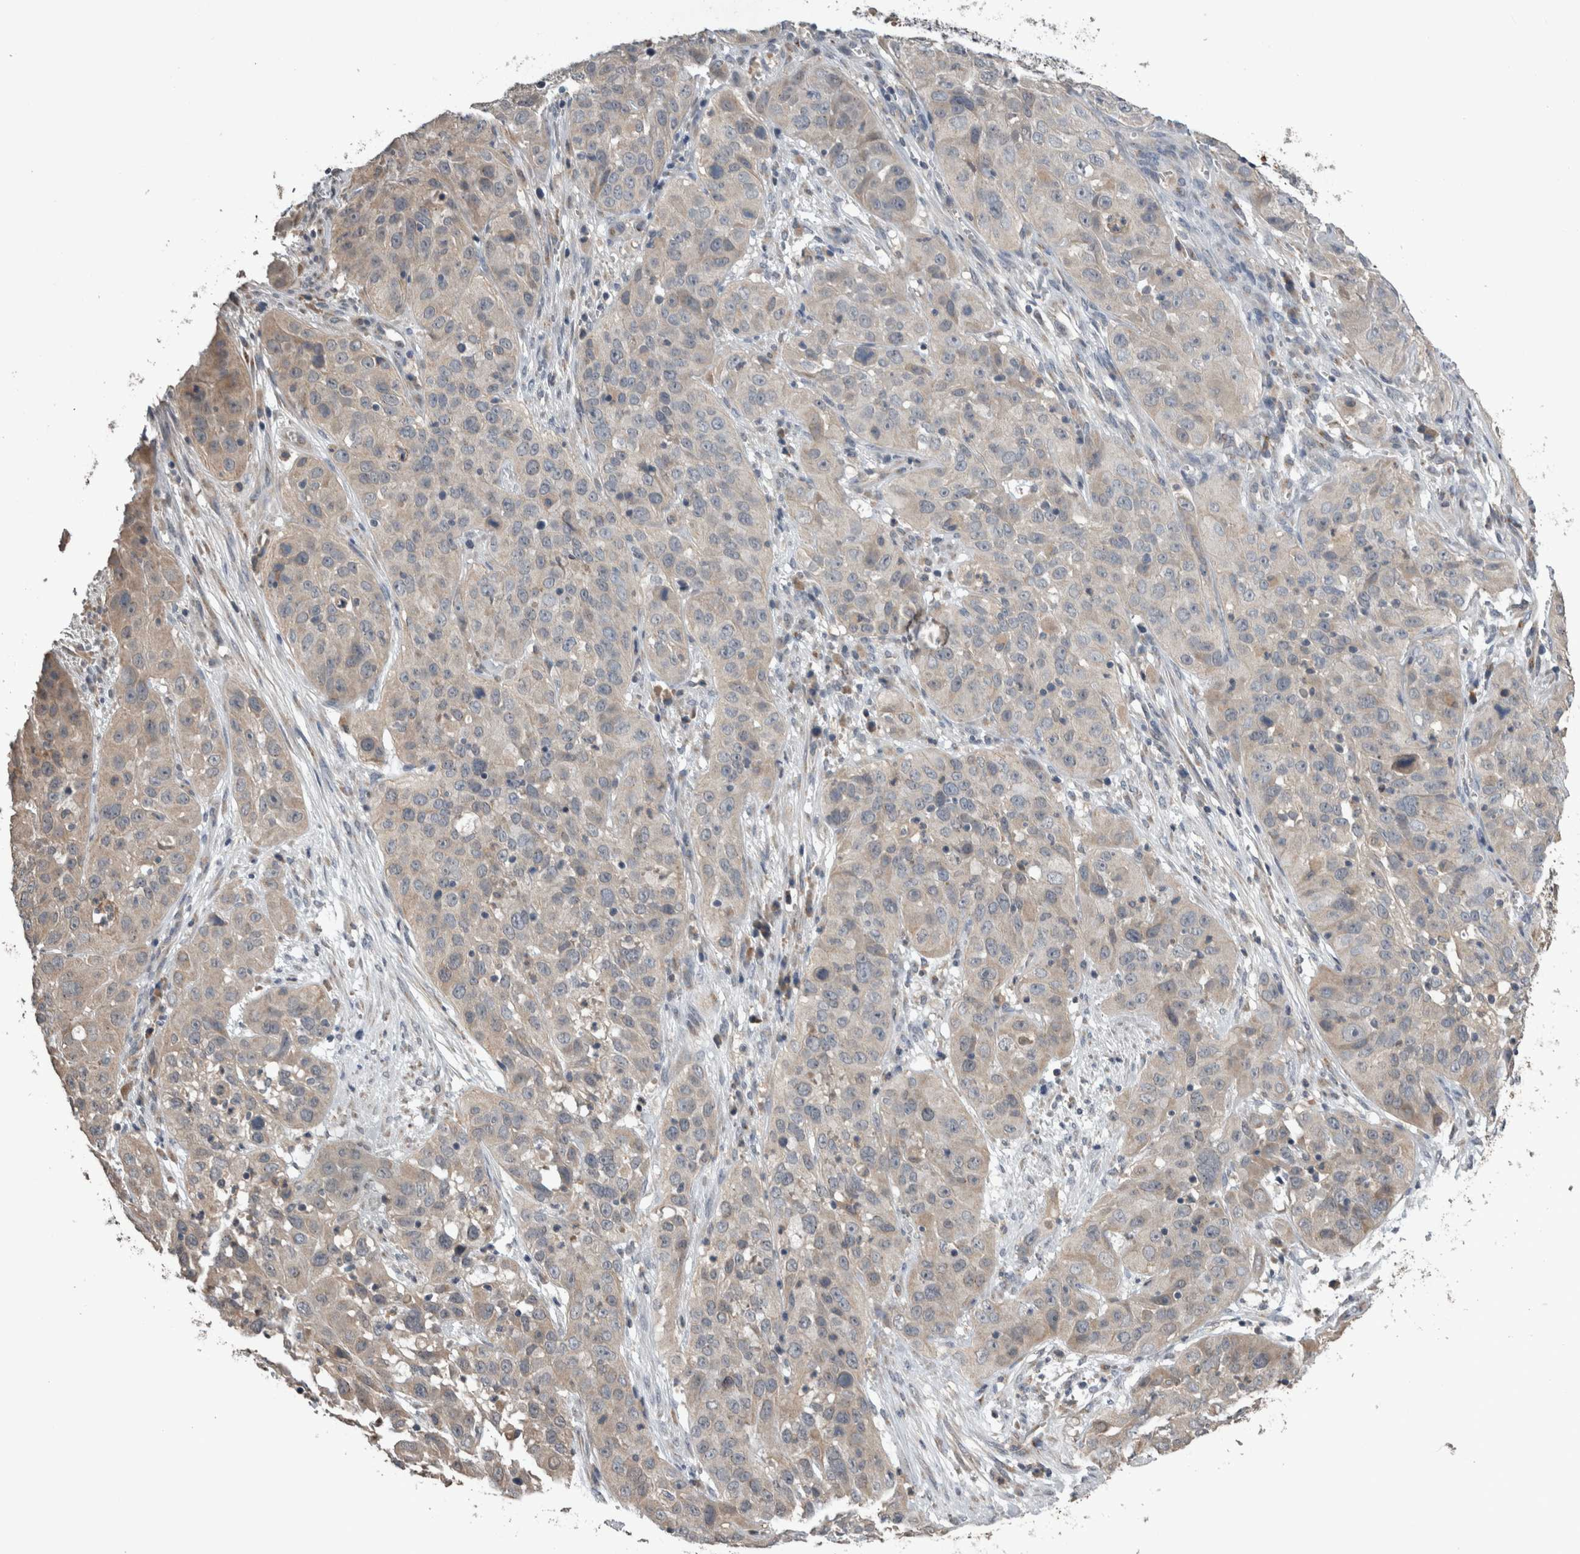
{"staining": {"intensity": "negative", "quantity": "none", "location": "none"}, "tissue": "cervical cancer", "cell_type": "Tumor cells", "image_type": "cancer", "snomed": [{"axis": "morphology", "description": "Squamous cell carcinoma, NOS"}, {"axis": "topography", "description": "Cervix"}], "caption": "This is an immunohistochemistry micrograph of human cervical cancer. There is no expression in tumor cells.", "gene": "ANXA13", "patient": {"sex": "female", "age": 32}}